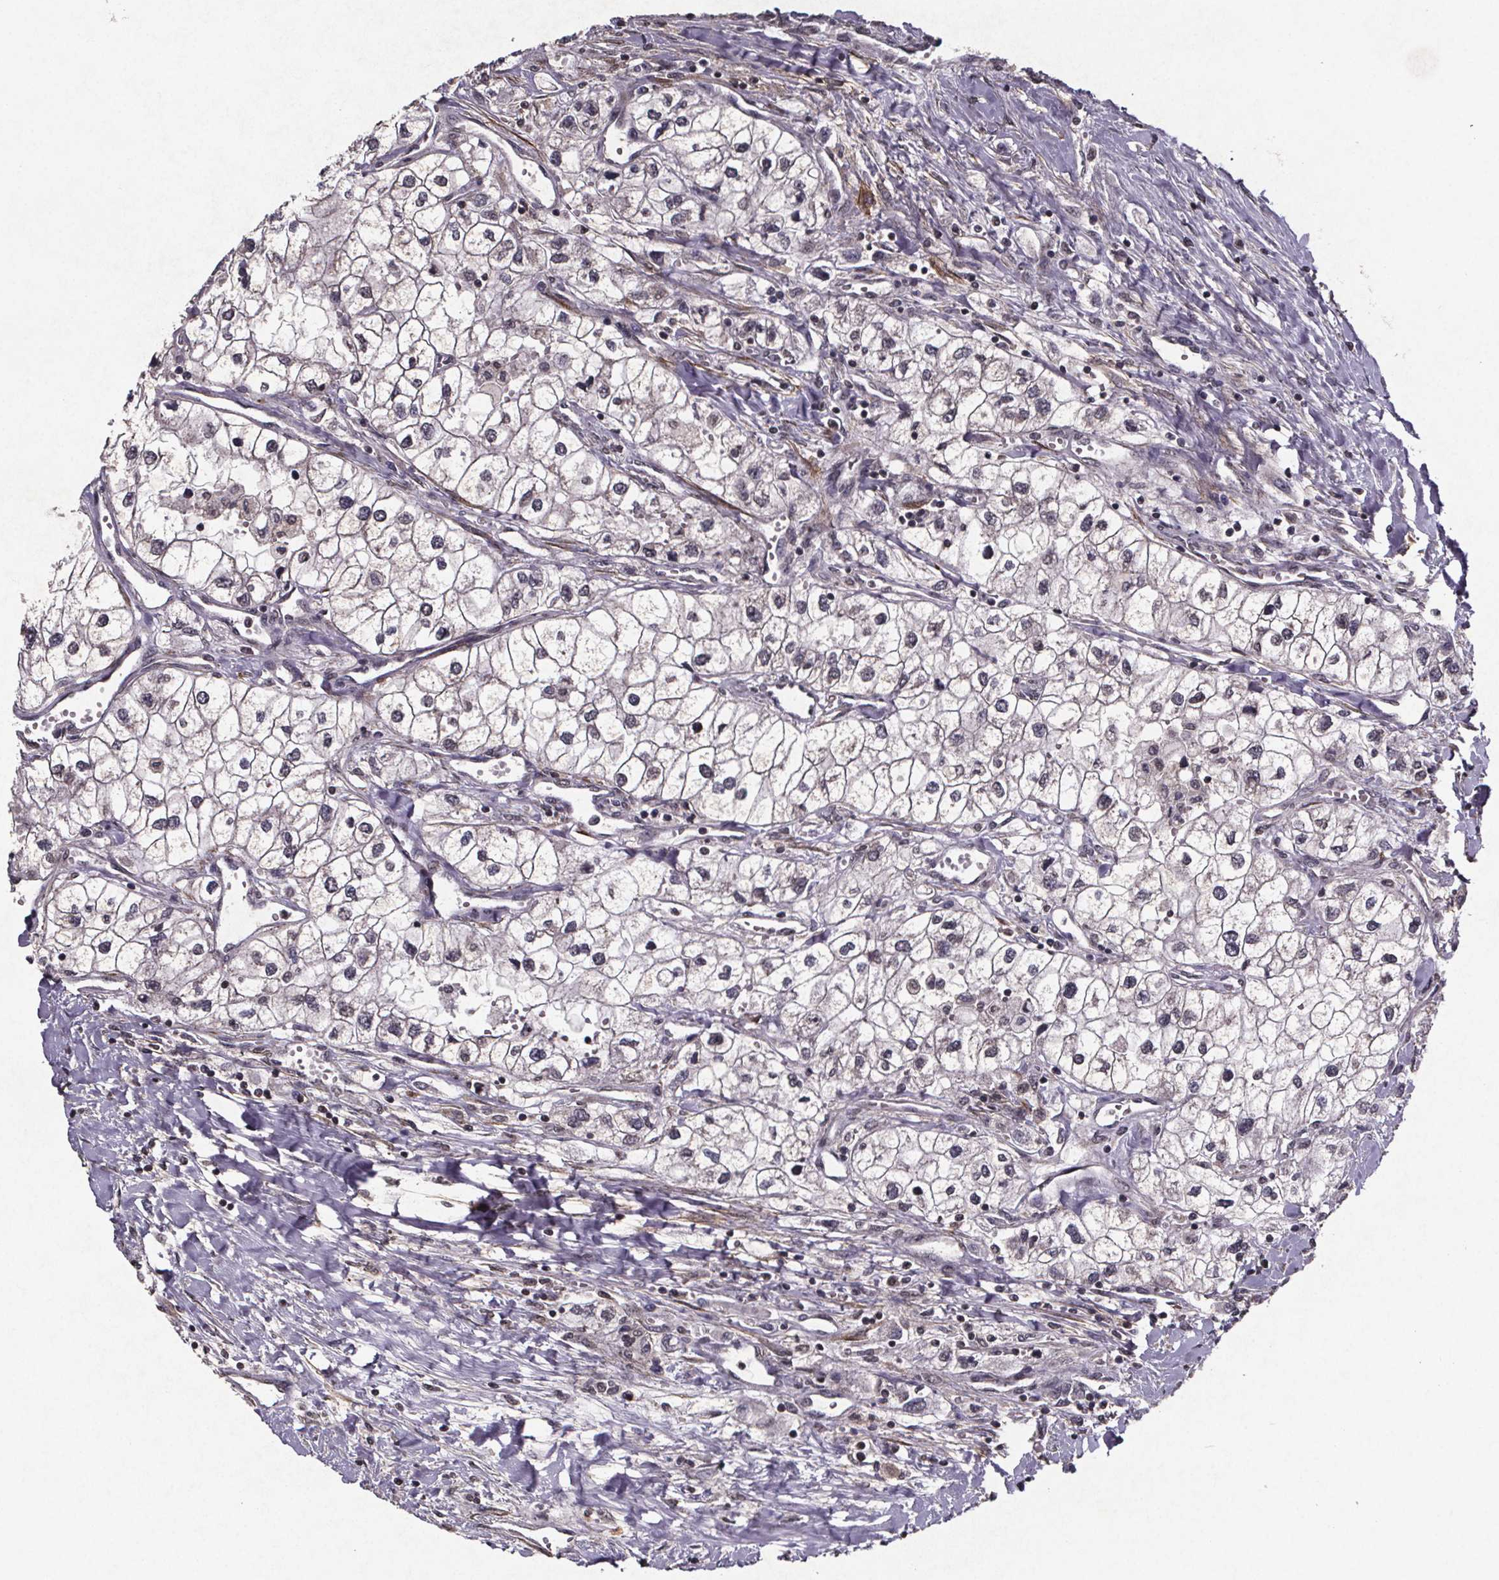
{"staining": {"intensity": "negative", "quantity": "none", "location": "none"}, "tissue": "renal cancer", "cell_type": "Tumor cells", "image_type": "cancer", "snomed": [{"axis": "morphology", "description": "Adenocarcinoma, NOS"}, {"axis": "topography", "description": "Kidney"}], "caption": "Histopathology image shows no significant protein staining in tumor cells of adenocarcinoma (renal). Brightfield microscopy of immunohistochemistry stained with DAB (3,3'-diaminobenzidine) (brown) and hematoxylin (blue), captured at high magnification.", "gene": "PALLD", "patient": {"sex": "male", "age": 59}}